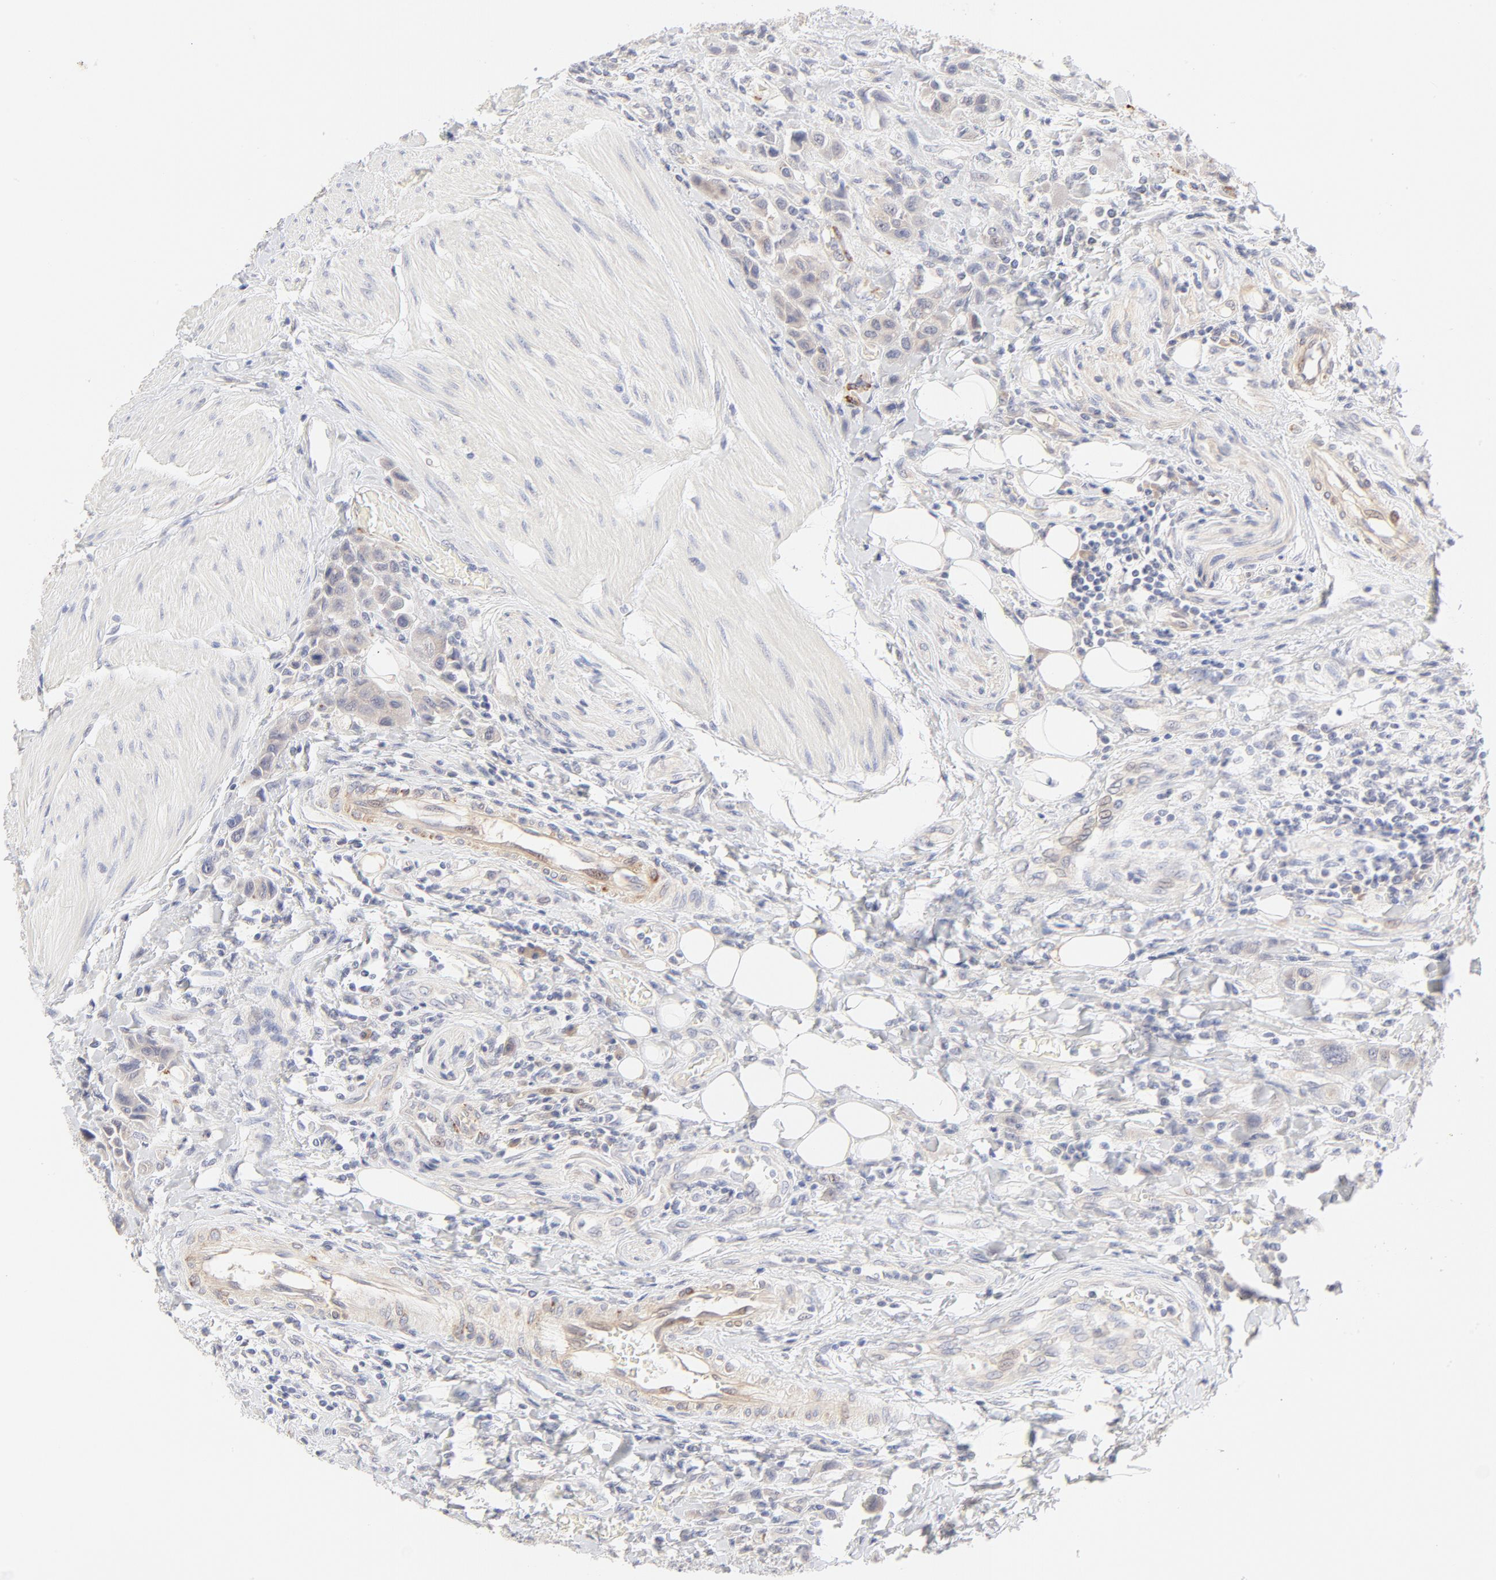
{"staining": {"intensity": "negative", "quantity": "none", "location": "none"}, "tissue": "urothelial cancer", "cell_type": "Tumor cells", "image_type": "cancer", "snomed": [{"axis": "morphology", "description": "Urothelial carcinoma, High grade"}, {"axis": "topography", "description": "Urinary bladder"}], "caption": "This is a histopathology image of immunohistochemistry (IHC) staining of urothelial cancer, which shows no positivity in tumor cells.", "gene": "NKX2-2", "patient": {"sex": "male", "age": 50}}